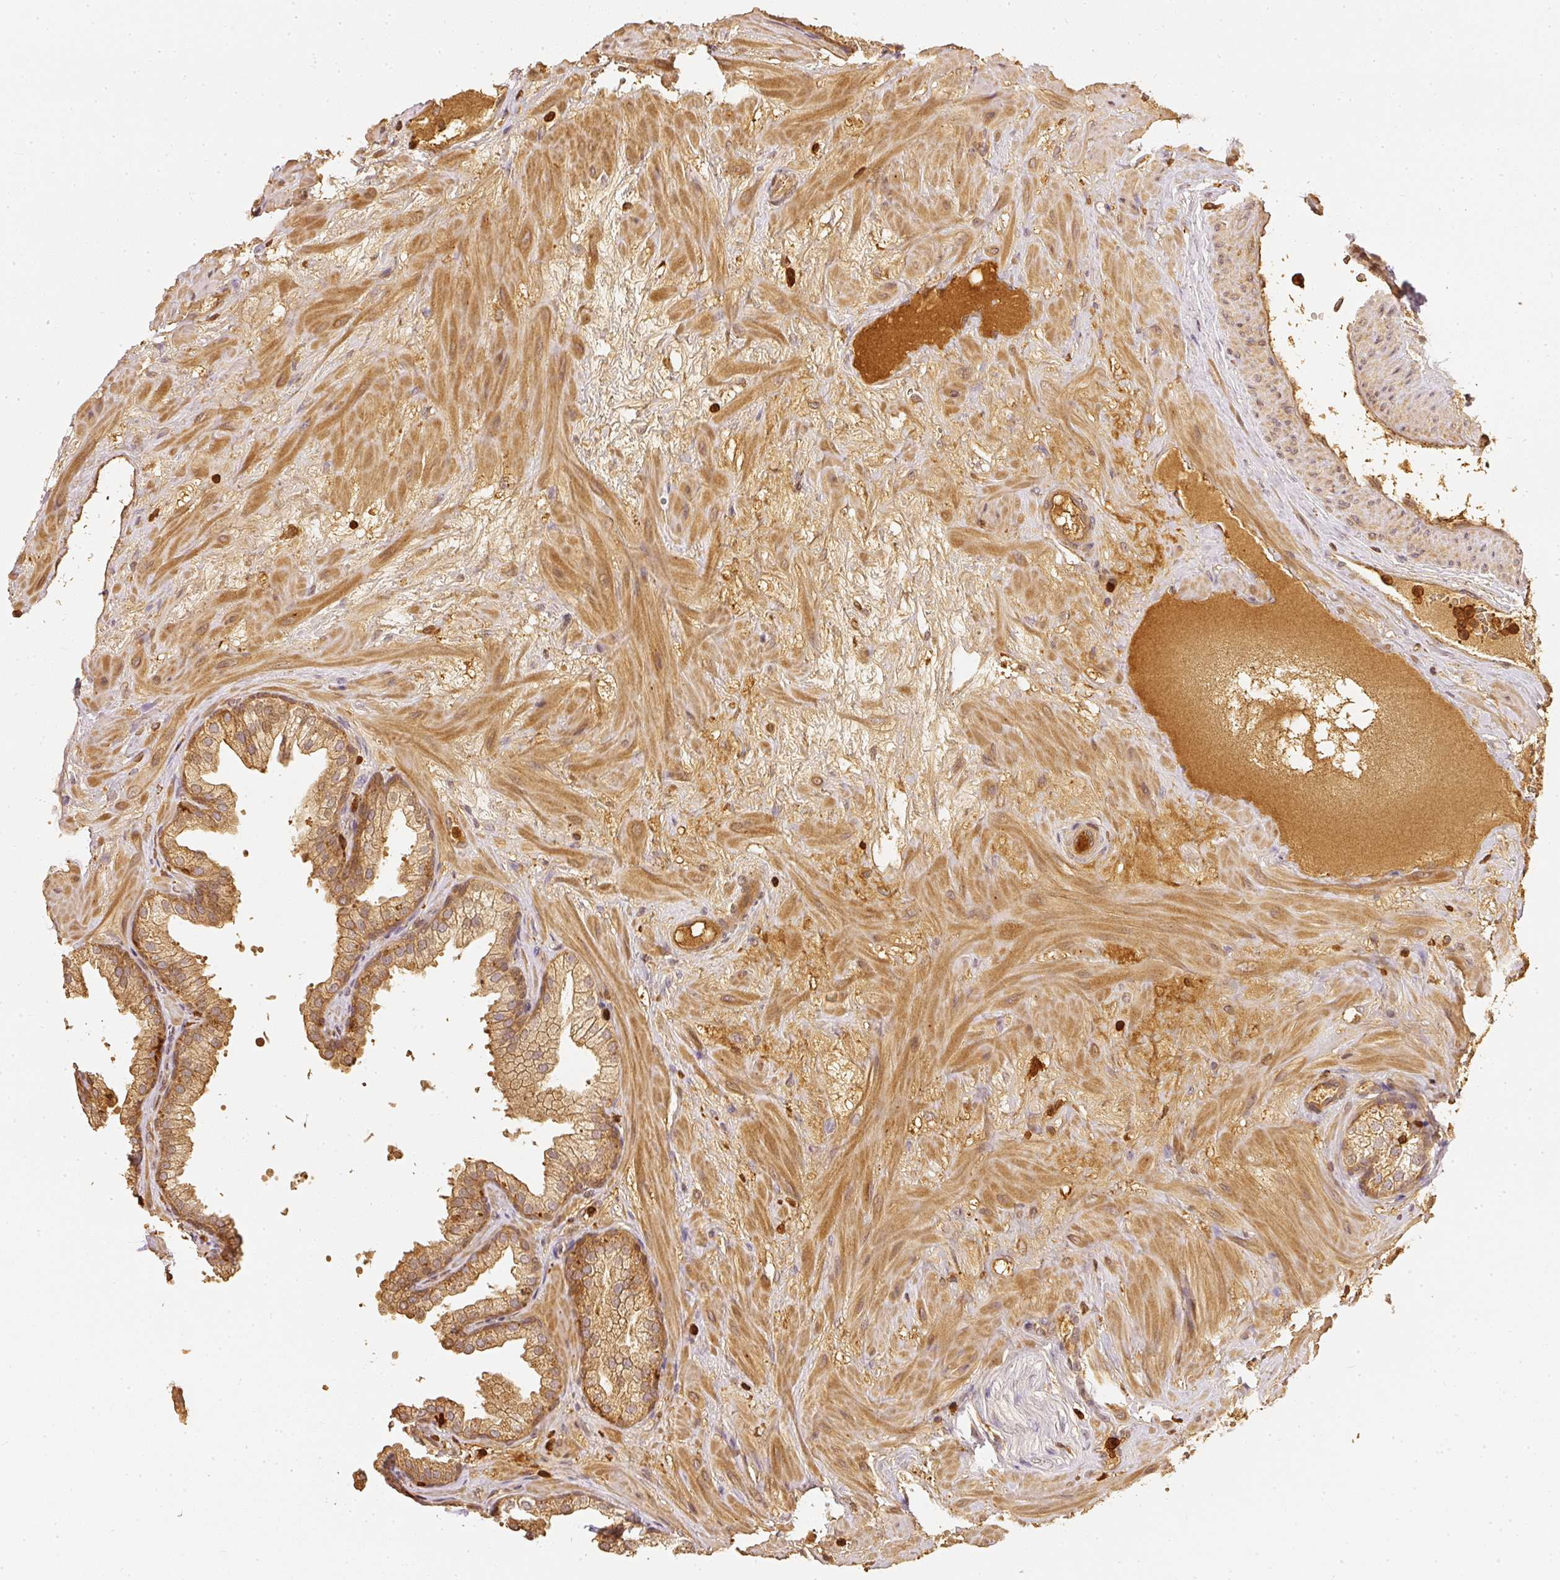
{"staining": {"intensity": "moderate", "quantity": ">75%", "location": "cytoplasmic/membranous"}, "tissue": "prostate", "cell_type": "Glandular cells", "image_type": "normal", "snomed": [{"axis": "morphology", "description": "Normal tissue, NOS"}, {"axis": "topography", "description": "Prostate"}], "caption": "The immunohistochemical stain labels moderate cytoplasmic/membranous positivity in glandular cells of normal prostate.", "gene": "PFN1", "patient": {"sex": "male", "age": 37}}